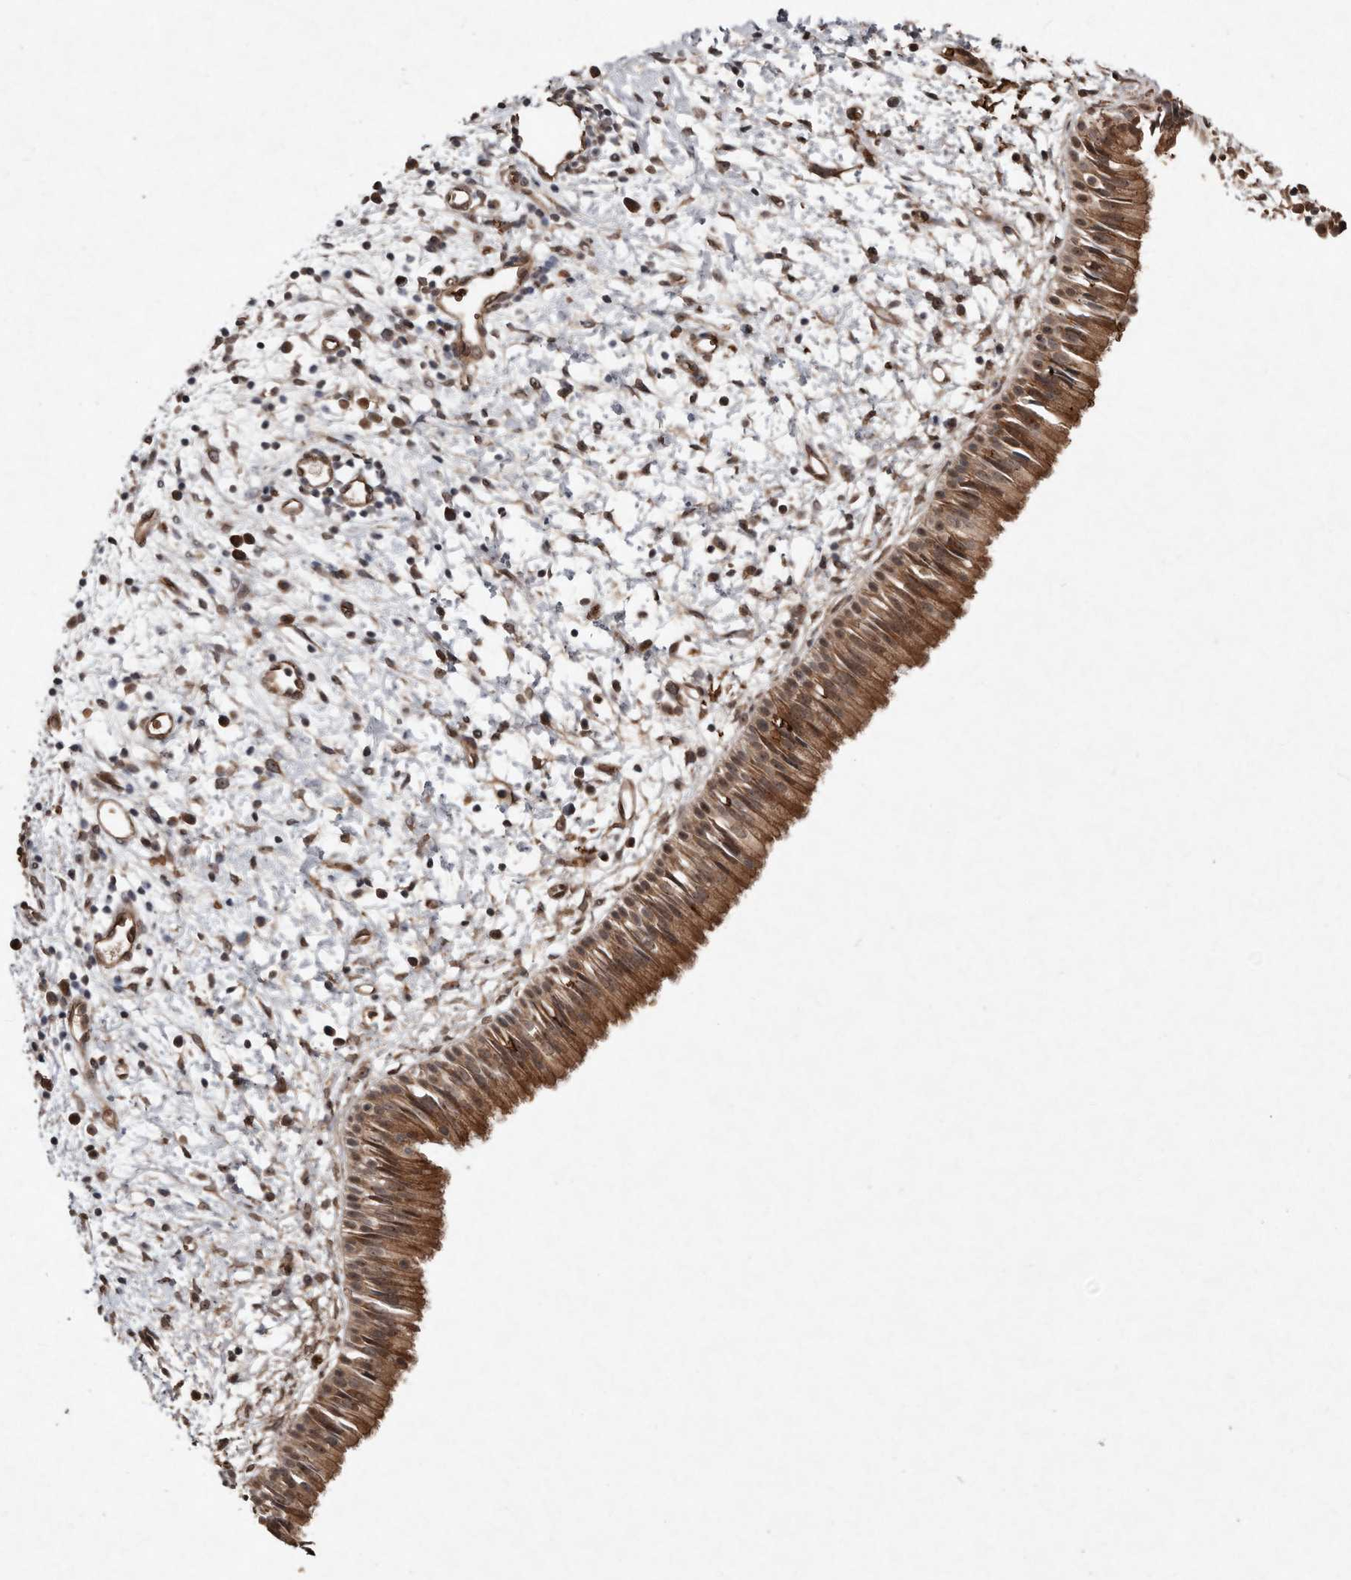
{"staining": {"intensity": "strong", "quantity": ">75%", "location": "cytoplasmic/membranous,nuclear"}, "tissue": "nasopharynx", "cell_type": "Respiratory epithelial cells", "image_type": "normal", "snomed": [{"axis": "morphology", "description": "Normal tissue, NOS"}, {"axis": "topography", "description": "Nasopharynx"}], "caption": "High-power microscopy captured an immunohistochemistry (IHC) histopathology image of benign nasopharynx, revealing strong cytoplasmic/membranous,nuclear expression in approximately >75% of respiratory epithelial cells.", "gene": "DIP2C", "patient": {"sex": "male", "age": 22}}